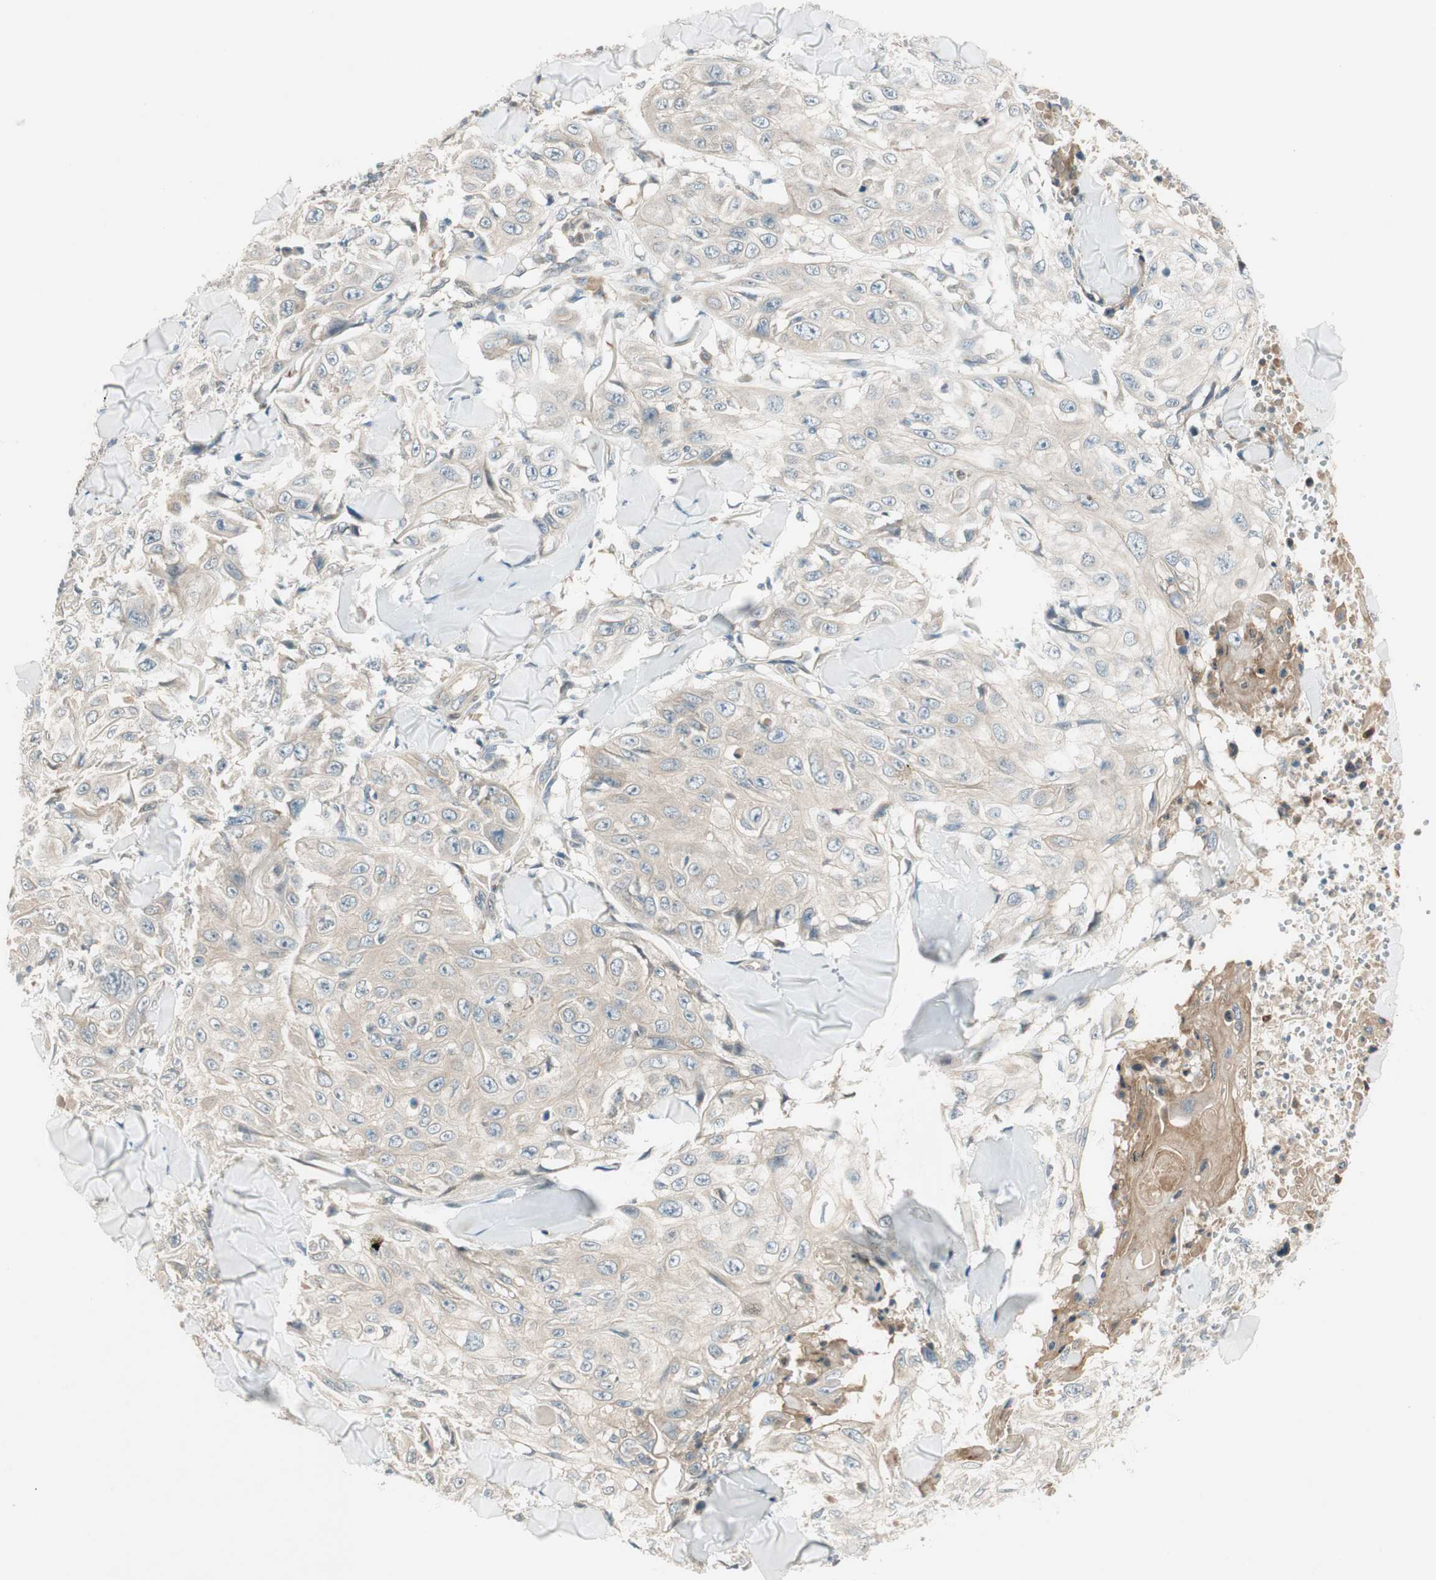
{"staining": {"intensity": "negative", "quantity": "none", "location": "none"}, "tissue": "skin cancer", "cell_type": "Tumor cells", "image_type": "cancer", "snomed": [{"axis": "morphology", "description": "Squamous cell carcinoma, NOS"}, {"axis": "topography", "description": "Skin"}], "caption": "IHC of human skin cancer (squamous cell carcinoma) exhibits no expression in tumor cells.", "gene": "CGRRF1", "patient": {"sex": "male", "age": 86}}